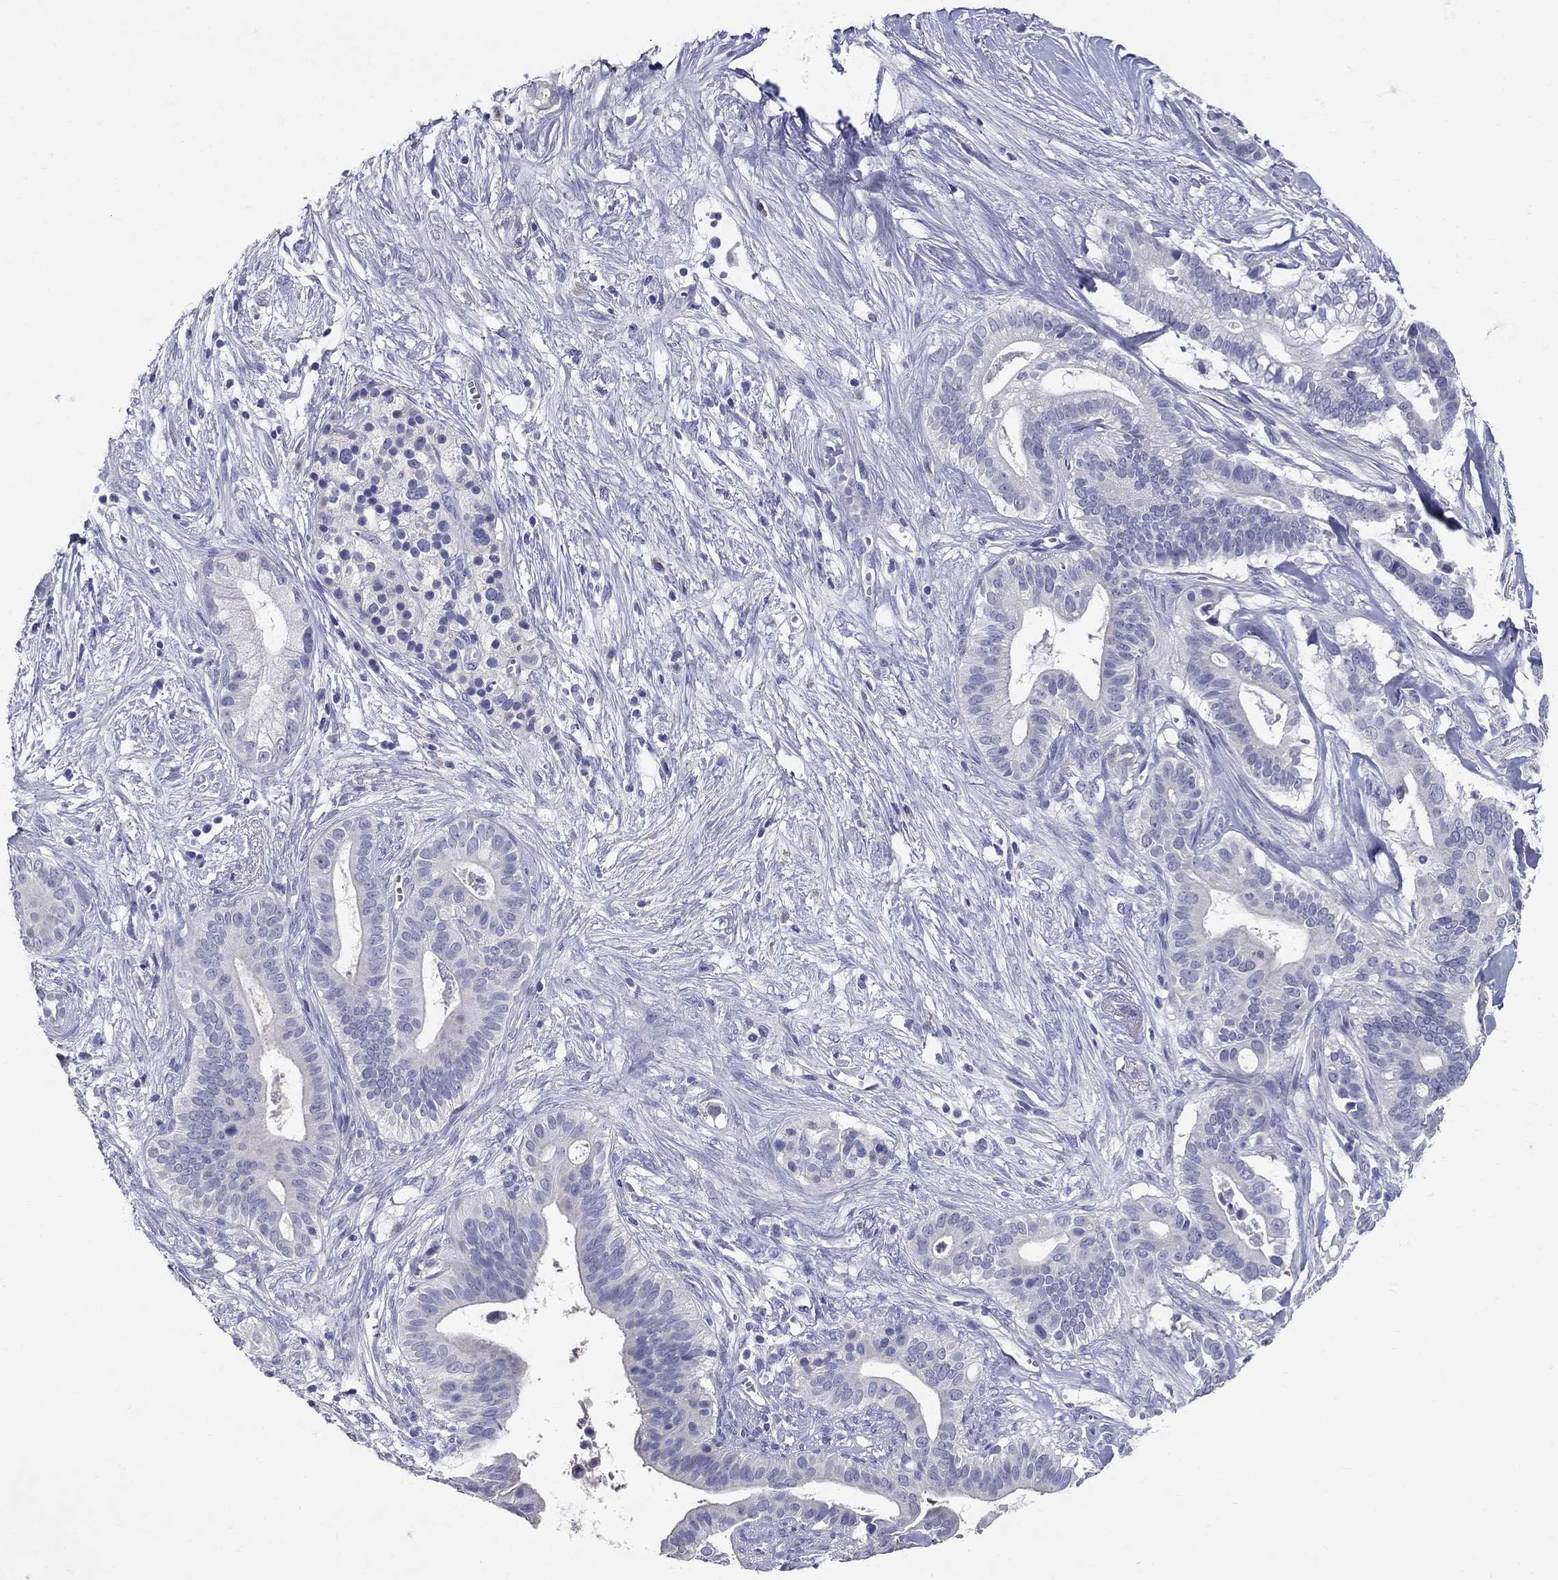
{"staining": {"intensity": "negative", "quantity": "none", "location": "none"}, "tissue": "pancreatic cancer", "cell_type": "Tumor cells", "image_type": "cancer", "snomed": [{"axis": "morphology", "description": "Adenocarcinoma, NOS"}, {"axis": "topography", "description": "Pancreas"}], "caption": "Photomicrograph shows no significant protein expression in tumor cells of pancreatic adenocarcinoma. (Stains: DAB immunohistochemistry with hematoxylin counter stain, Microscopy: brightfield microscopy at high magnification).", "gene": "POMC", "patient": {"sex": "male", "age": 61}}